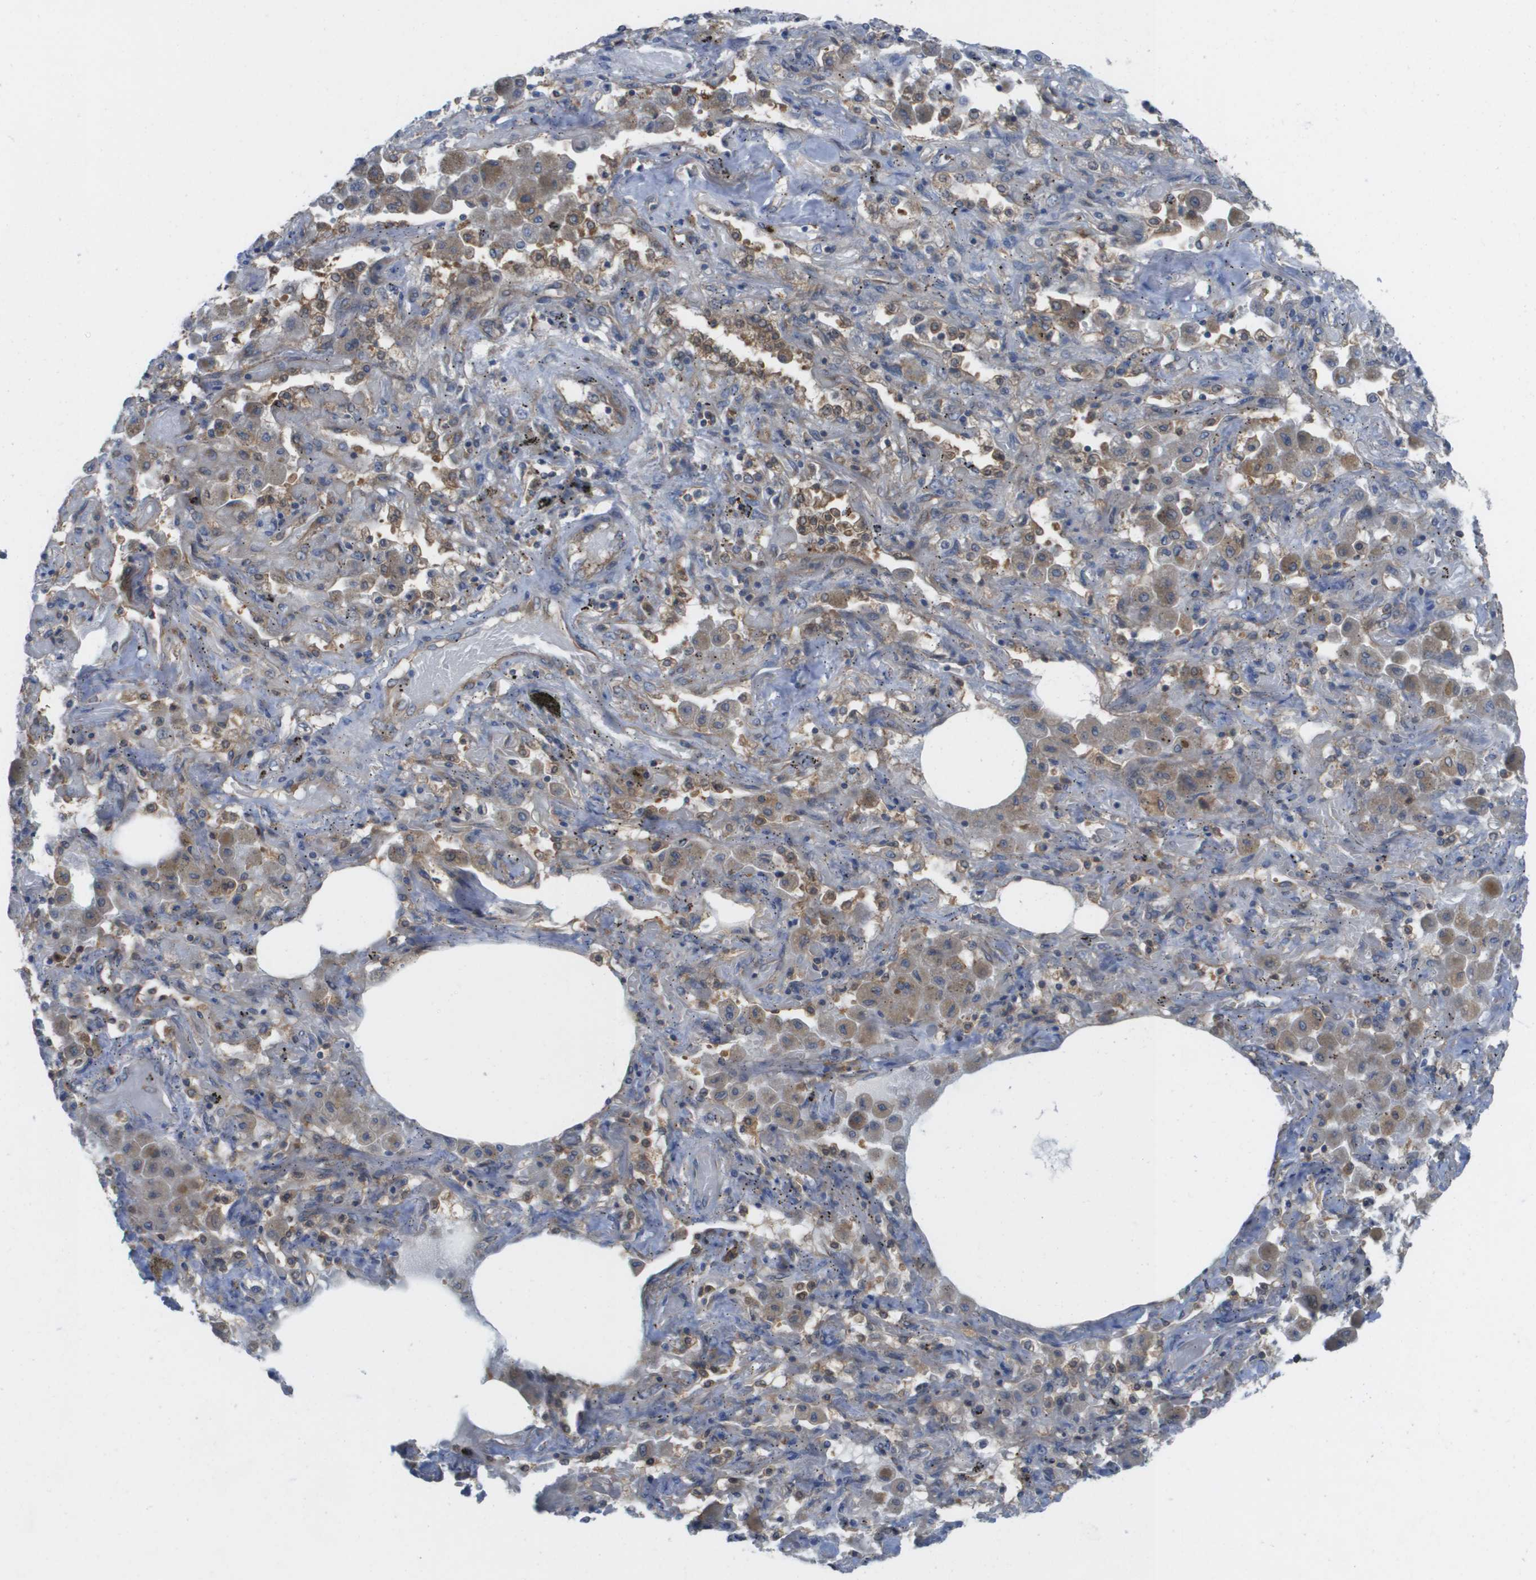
{"staining": {"intensity": "weak", "quantity": "<25%", "location": "cytoplasmic/membranous"}, "tissue": "lung cancer", "cell_type": "Tumor cells", "image_type": "cancer", "snomed": [{"axis": "morphology", "description": "Squamous cell carcinoma, NOS"}, {"axis": "topography", "description": "Lung"}], "caption": "An immunohistochemistry micrograph of lung cancer (squamous cell carcinoma) is shown. There is no staining in tumor cells of lung cancer (squamous cell carcinoma).", "gene": "EIF4G2", "patient": {"sex": "female", "age": 47}}